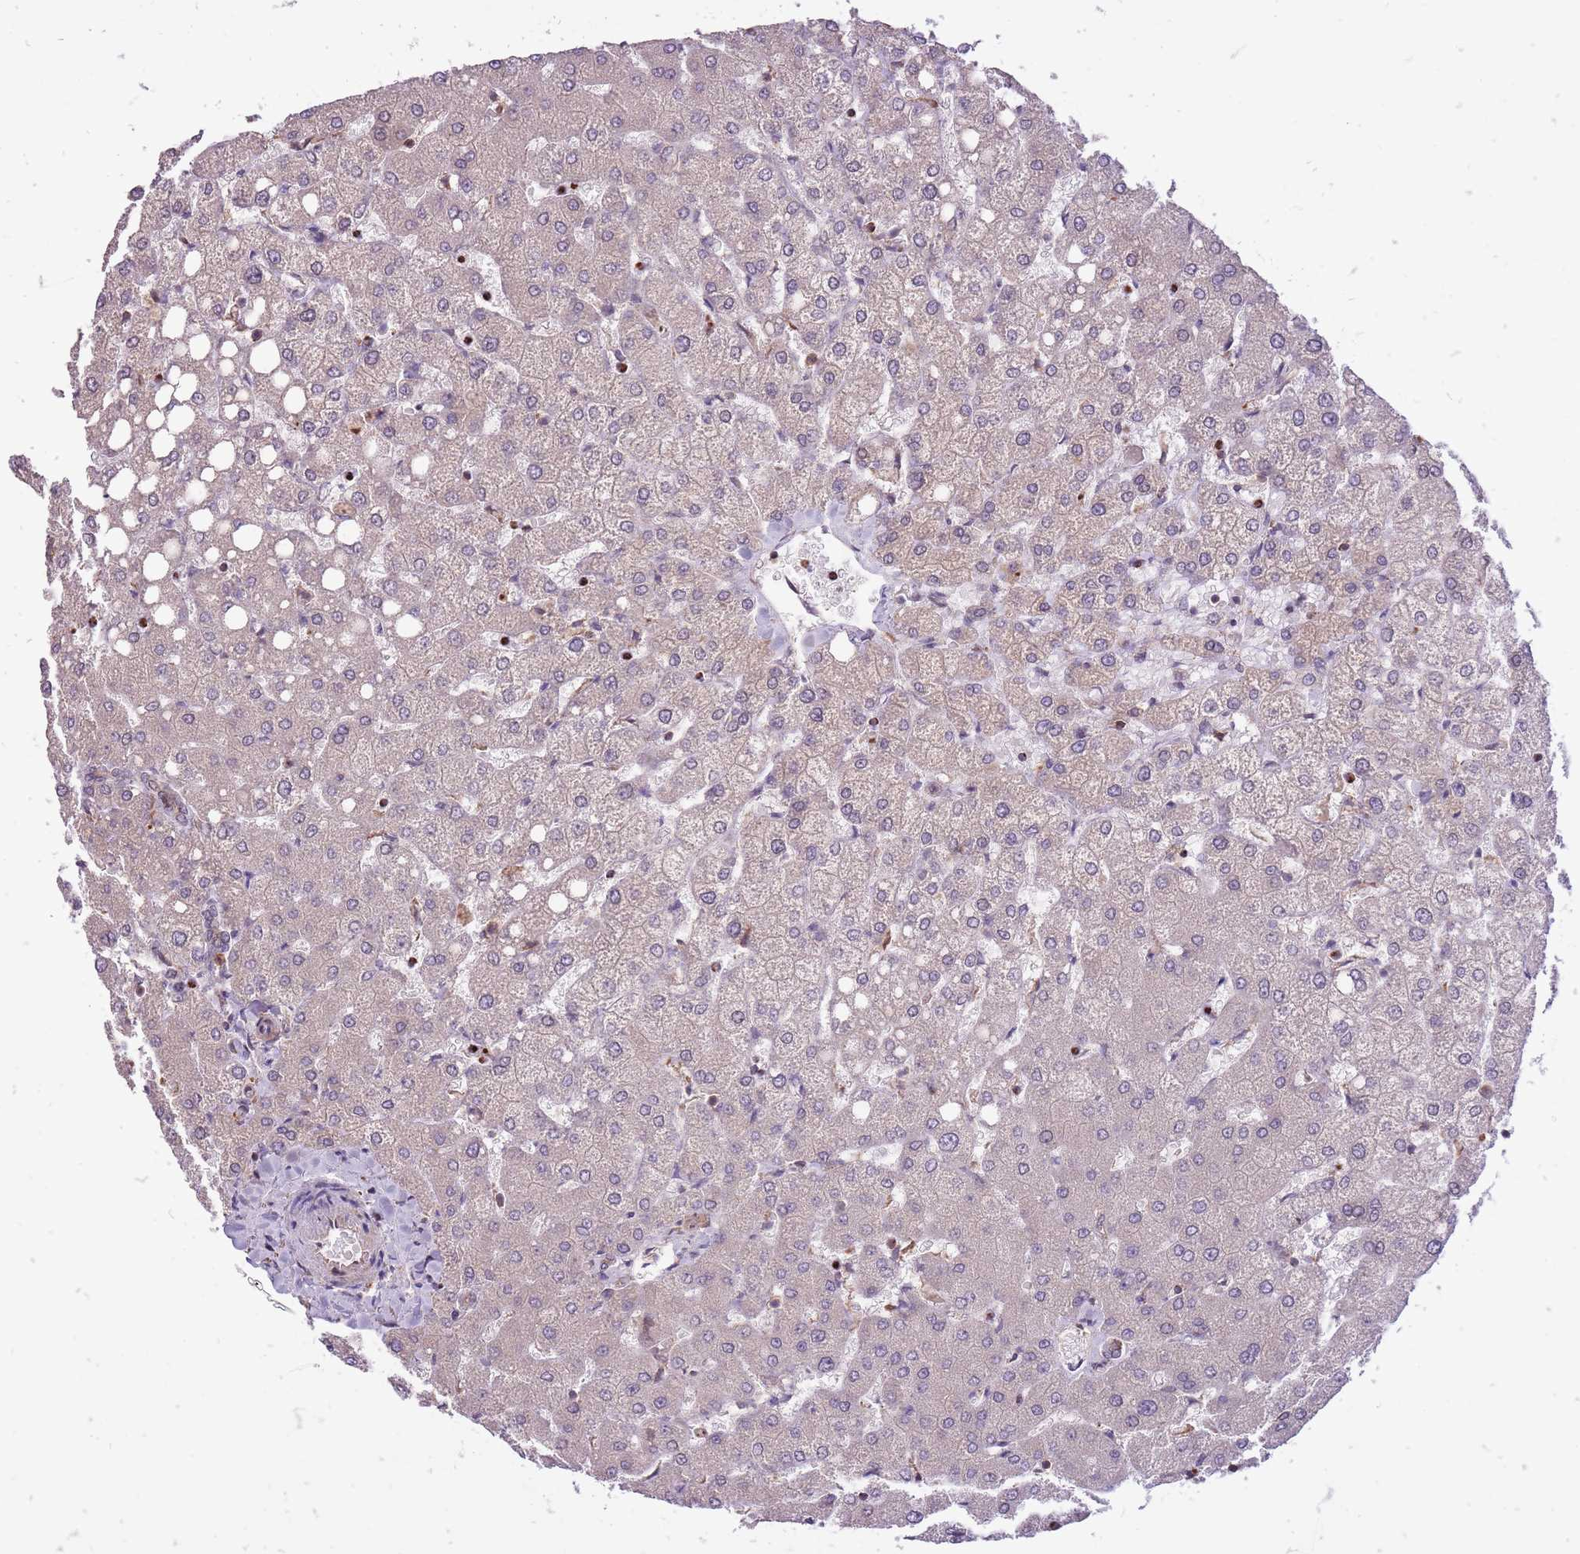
{"staining": {"intensity": "negative", "quantity": "none", "location": "none"}, "tissue": "liver", "cell_type": "Cholangiocytes", "image_type": "normal", "snomed": [{"axis": "morphology", "description": "Normal tissue, NOS"}, {"axis": "topography", "description": "Liver"}], "caption": "Cholangiocytes show no significant protein positivity in benign liver.", "gene": "TET3", "patient": {"sex": "female", "age": 54}}